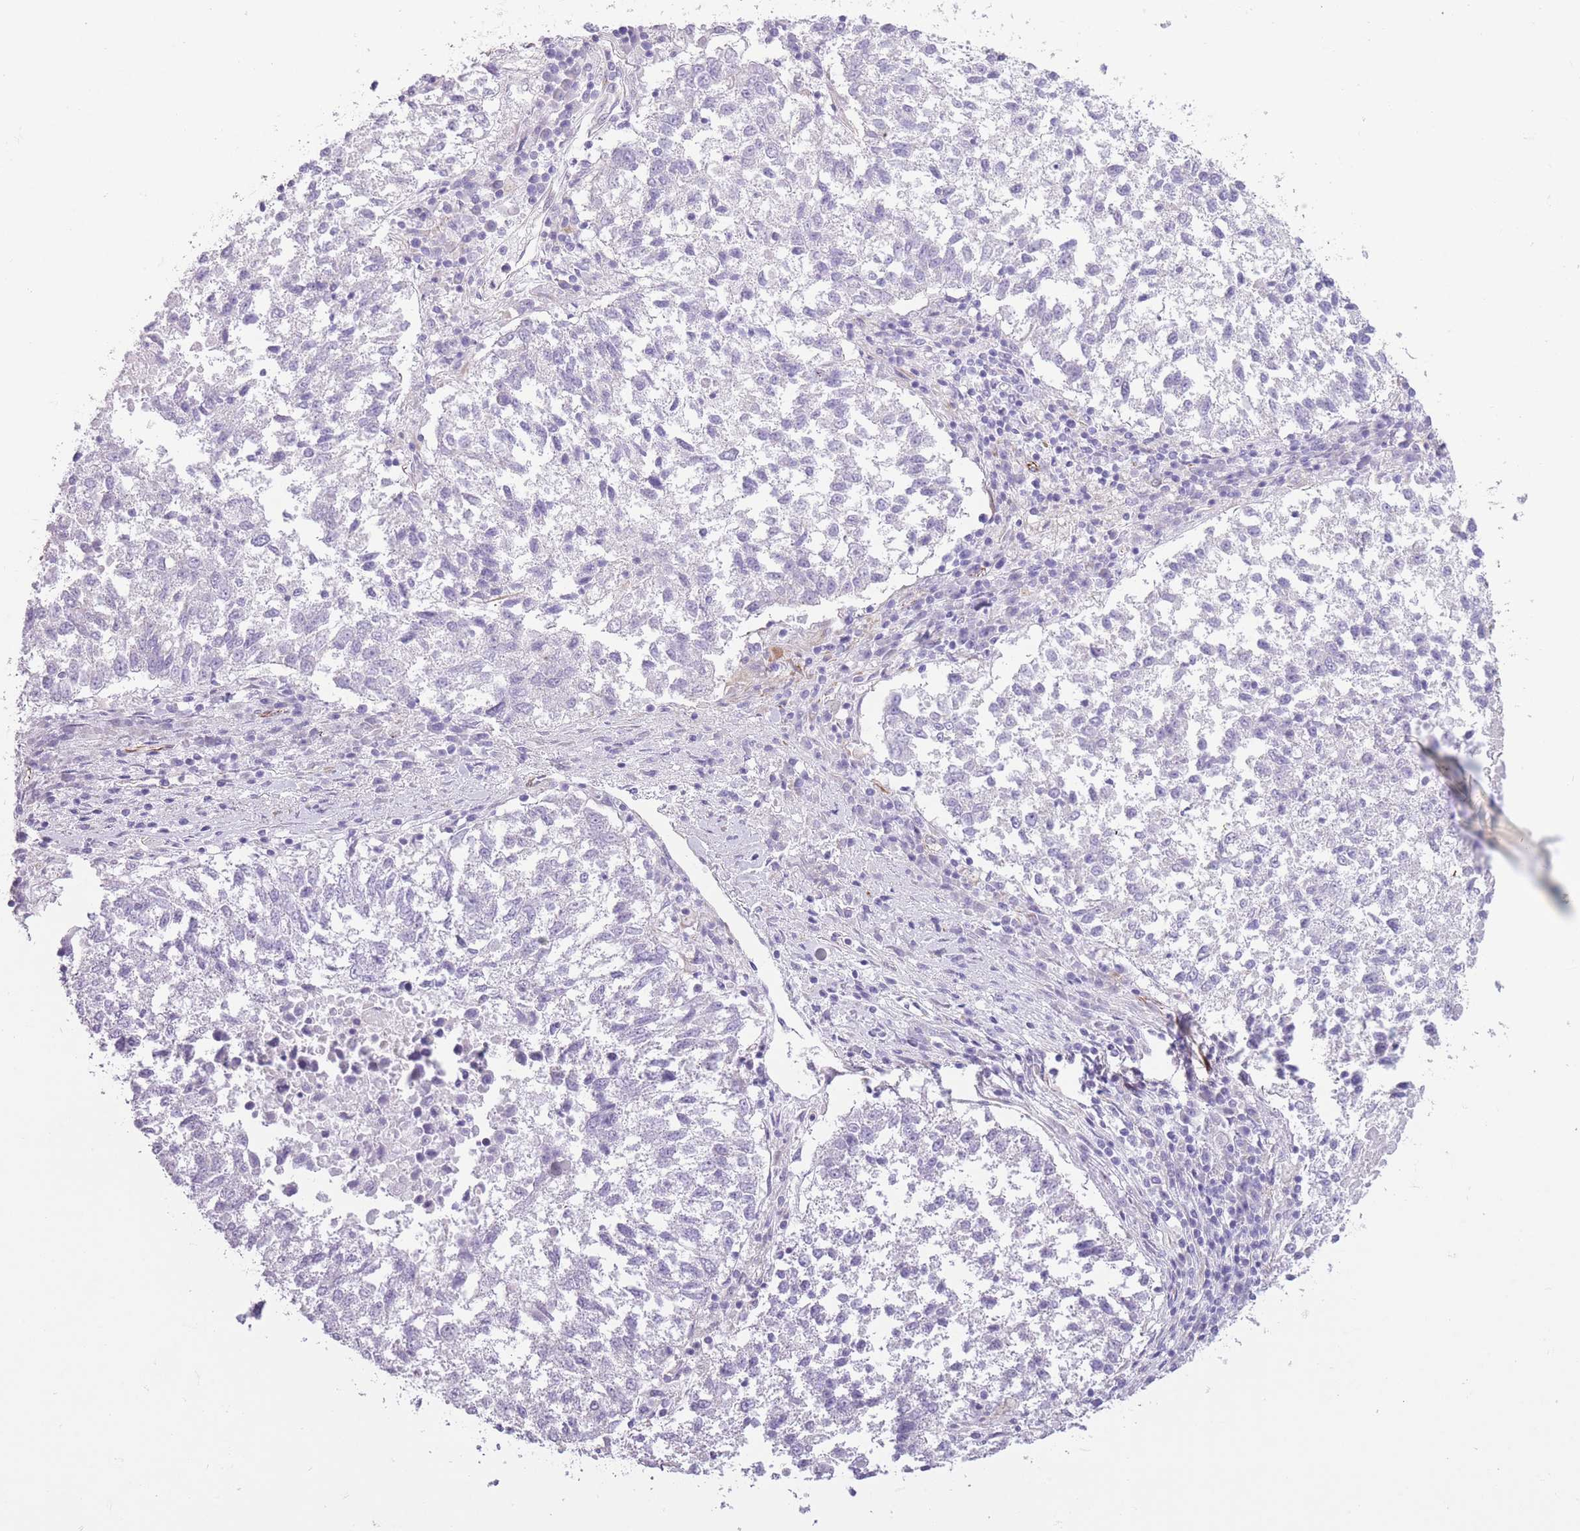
{"staining": {"intensity": "negative", "quantity": "none", "location": "none"}, "tissue": "lung cancer", "cell_type": "Tumor cells", "image_type": "cancer", "snomed": [{"axis": "morphology", "description": "Squamous cell carcinoma, NOS"}, {"axis": "topography", "description": "Lung"}], "caption": "Tumor cells are negative for brown protein staining in lung squamous cell carcinoma.", "gene": "PTCD1", "patient": {"sex": "male", "age": 73}}